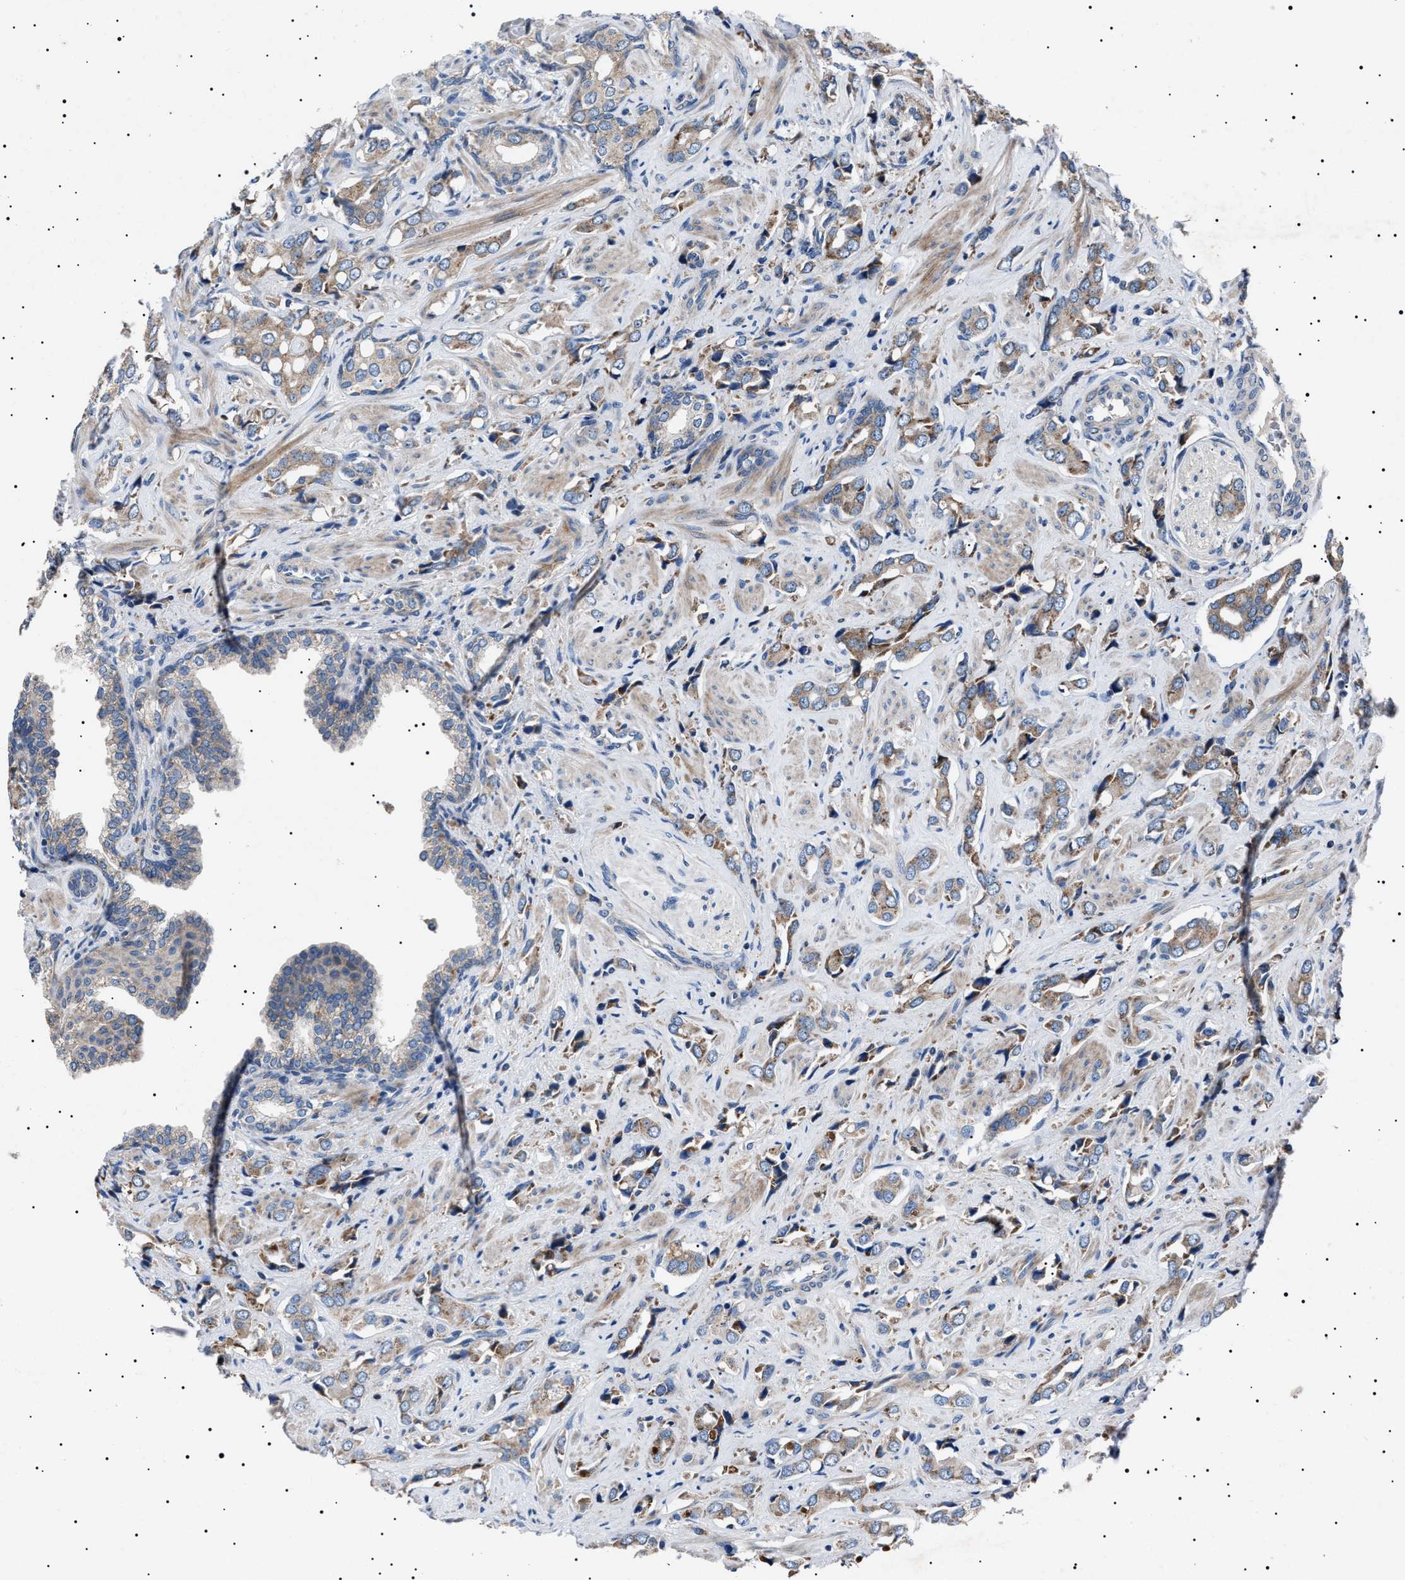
{"staining": {"intensity": "weak", "quantity": ">75%", "location": "cytoplasmic/membranous"}, "tissue": "prostate cancer", "cell_type": "Tumor cells", "image_type": "cancer", "snomed": [{"axis": "morphology", "description": "Adenocarcinoma, High grade"}, {"axis": "topography", "description": "Prostate"}], "caption": "This micrograph reveals immunohistochemistry (IHC) staining of adenocarcinoma (high-grade) (prostate), with low weak cytoplasmic/membranous staining in approximately >75% of tumor cells.", "gene": "PTRH1", "patient": {"sex": "male", "age": 52}}